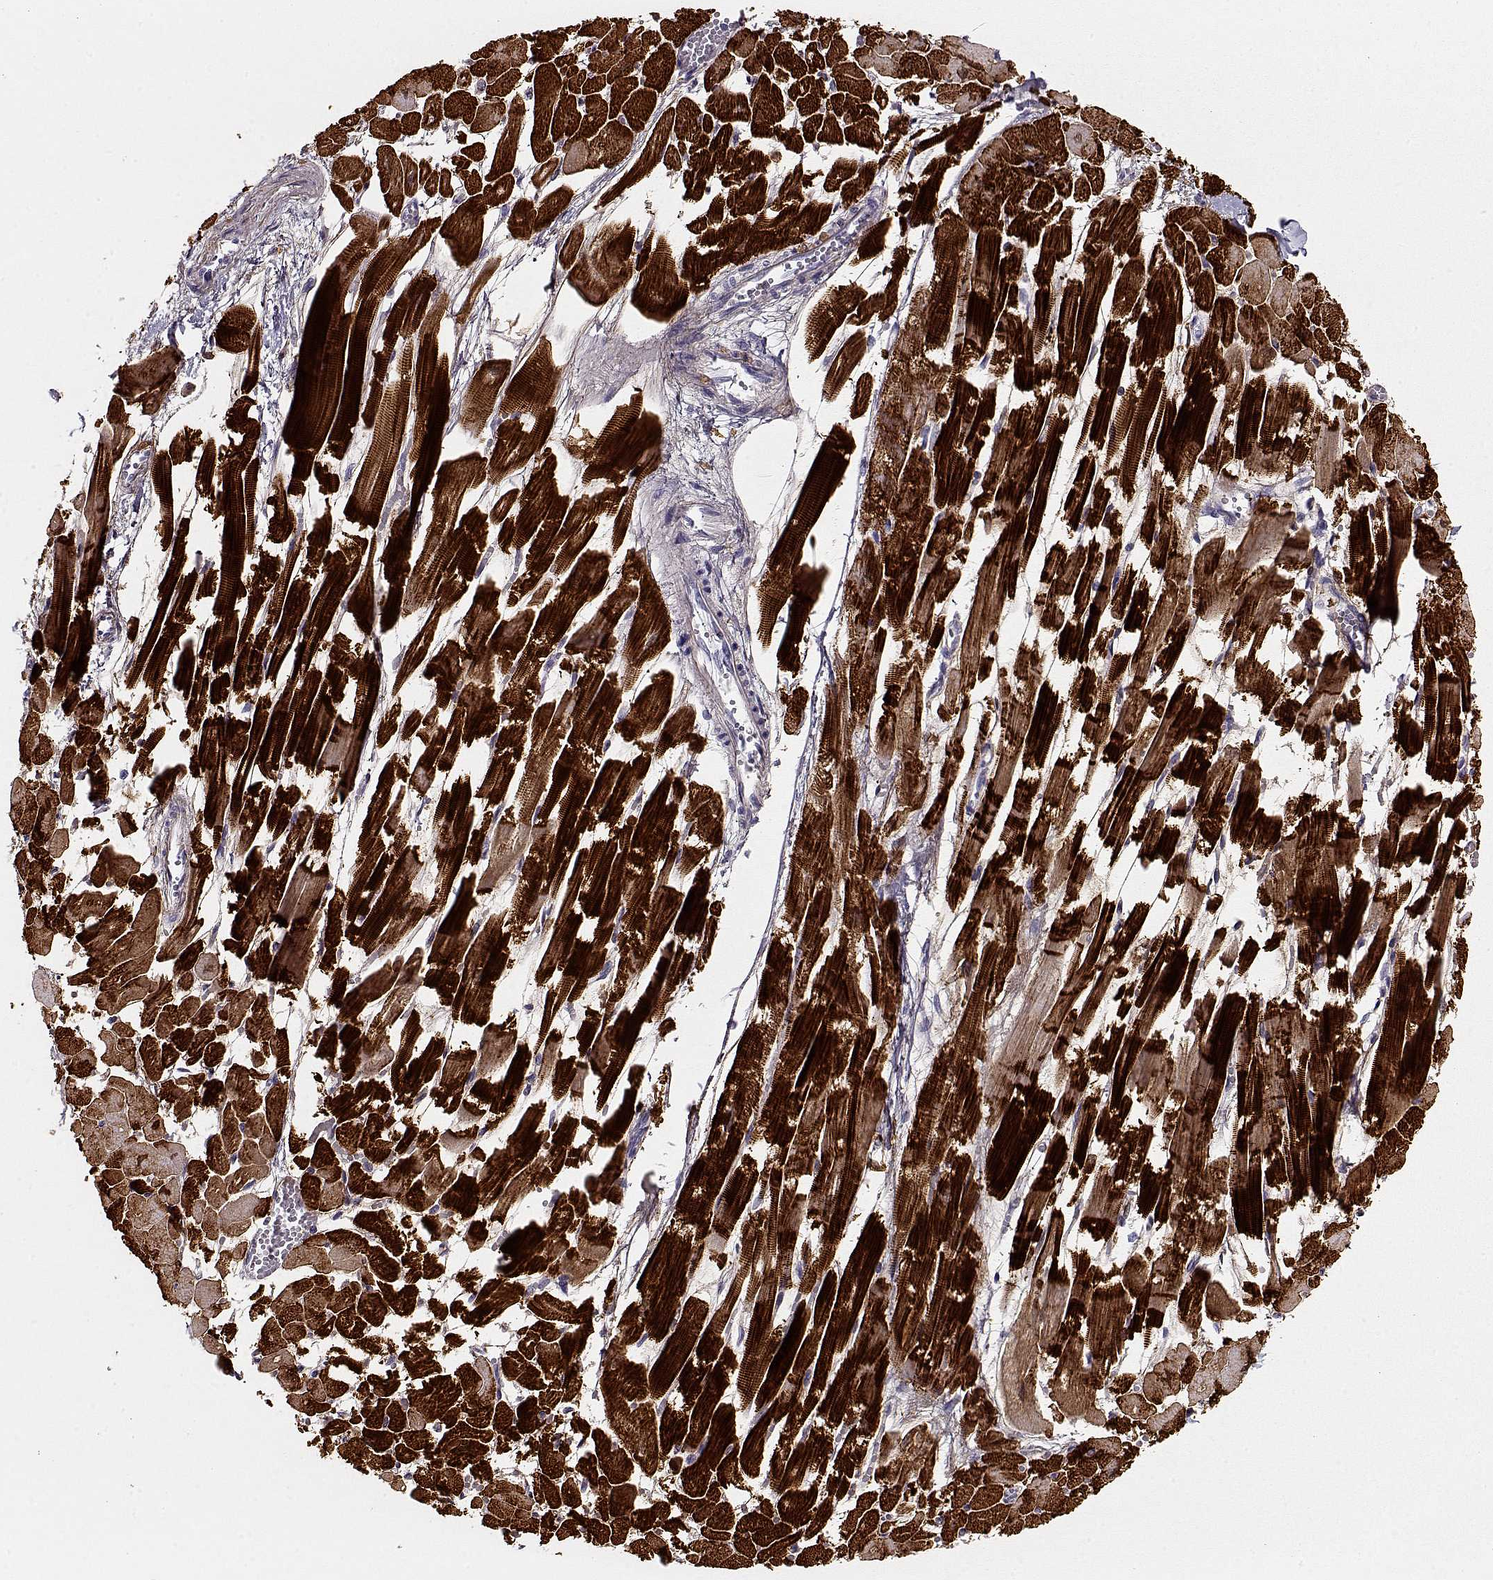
{"staining": {"intensity": "strong", "quantity": ">75%", "location": "cytoplasmic/membranous"}, "tissue": "heart muscle", "cell_type": "Cardiomyocytes", "image_type": "normal", "snomed": [{"axis": "morphology", "description": "Normal tissue, NOS"}, {"axis": "topography", "description": "Heart"}], "caption": "The immunohistochemical stain shows strong cytoplasmic/membranous positivity in cardiomyocytes of benign heart muscle. The staining was performed using DAB to visualize the protein expression in brown, while the nuclei were stained in blue with hematoxylin (Magnification: 20x).", "gene": "ACTN2", "patient": {"sex": "female", "age": 52}}